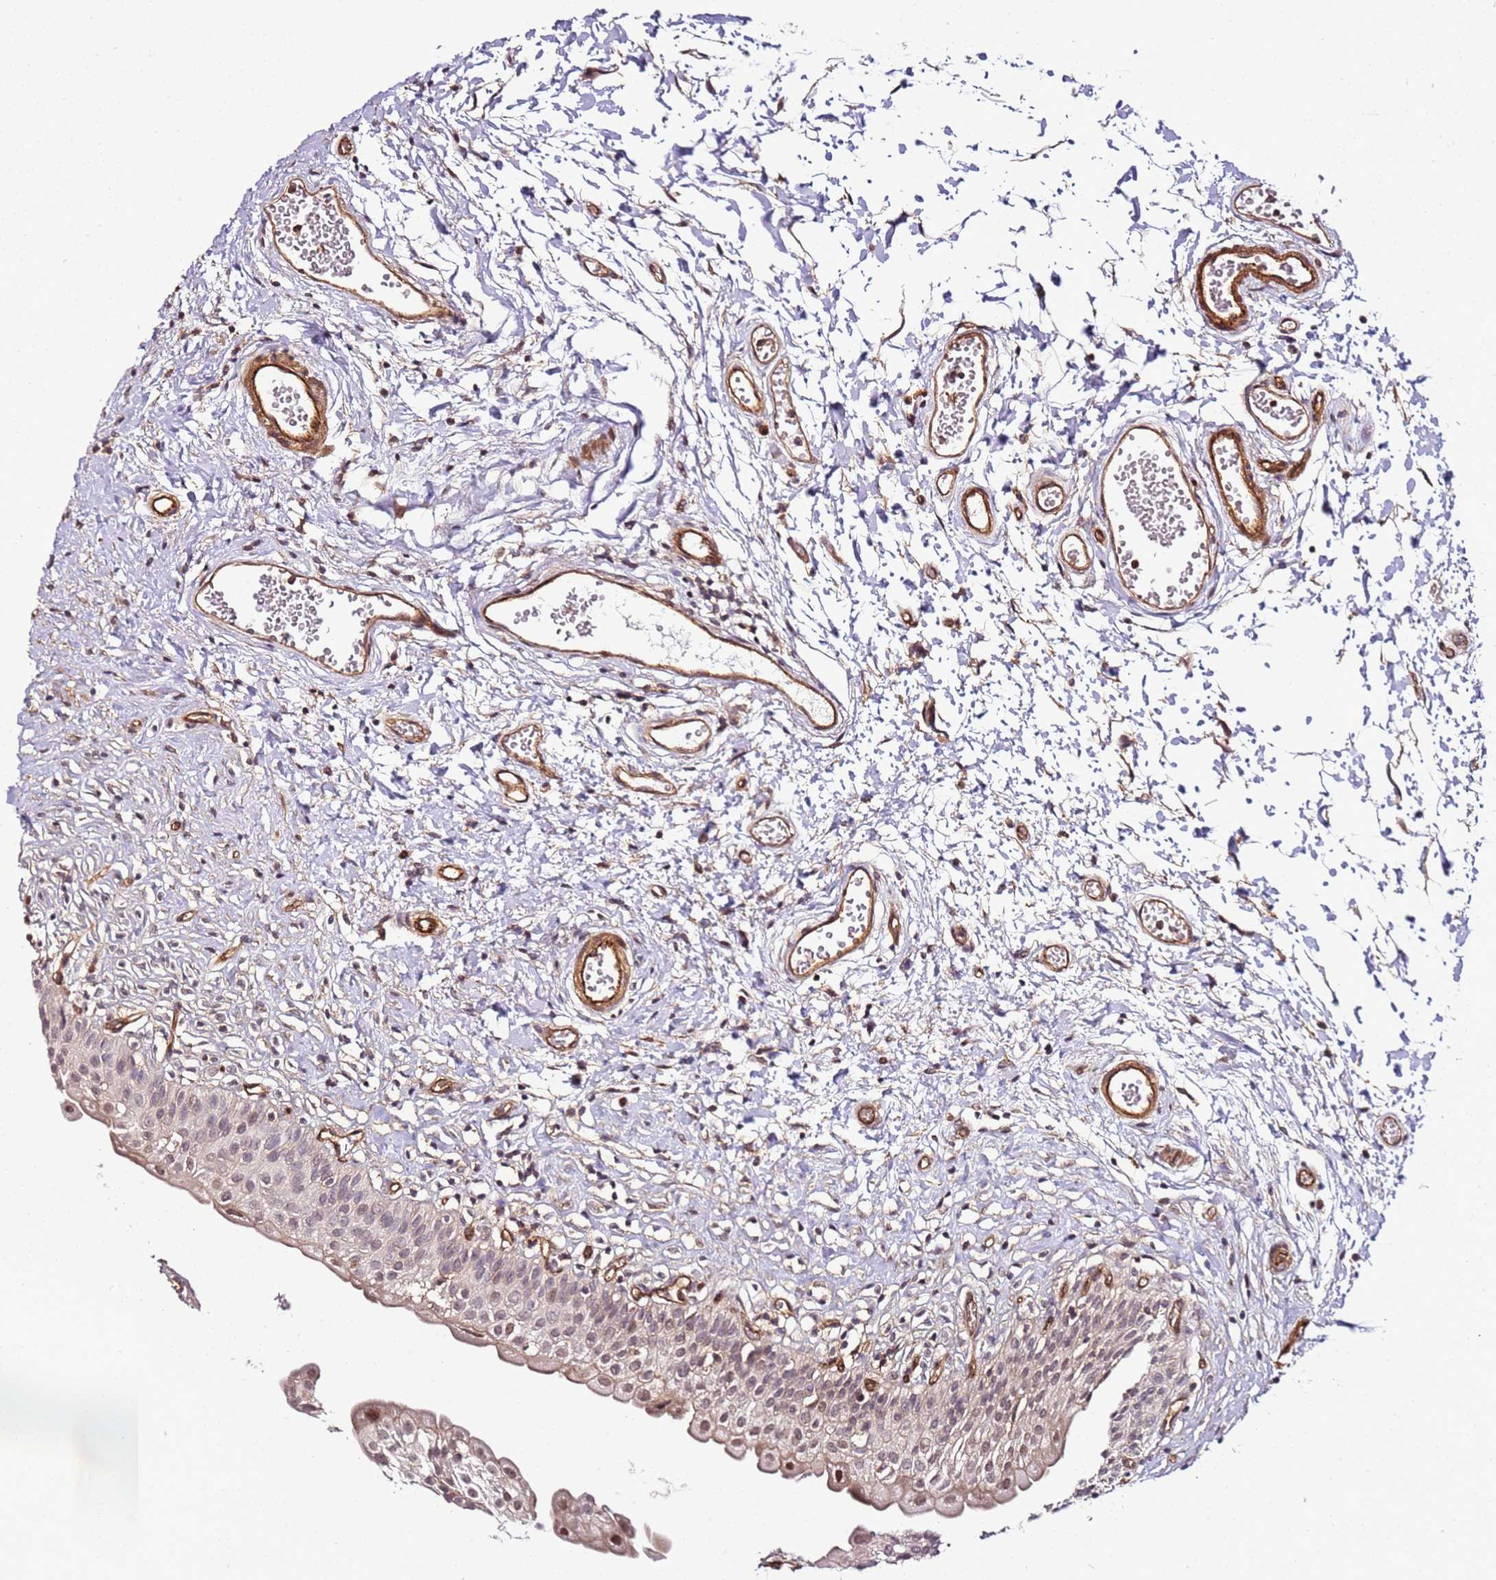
{"staining": {"intensity": "weak", "quantity": "<25%", "location": "nuclear"}, "tissue": "urinary bladder", "cell_type": "Urothelial cells", "image_type": "normal", "snomed": [{"axis": "morphology", "description": "Normal tissue, NOS"}, {"axis": "topography", "description": "Urinary bladder"}], "caption": "Human urinary bladder stained for a protein using immunohistochemistry (IHC) shows no staining in urothelial cells.", "gene": "CCNYL1", "patient": {"sex": "male", "age": 51}}